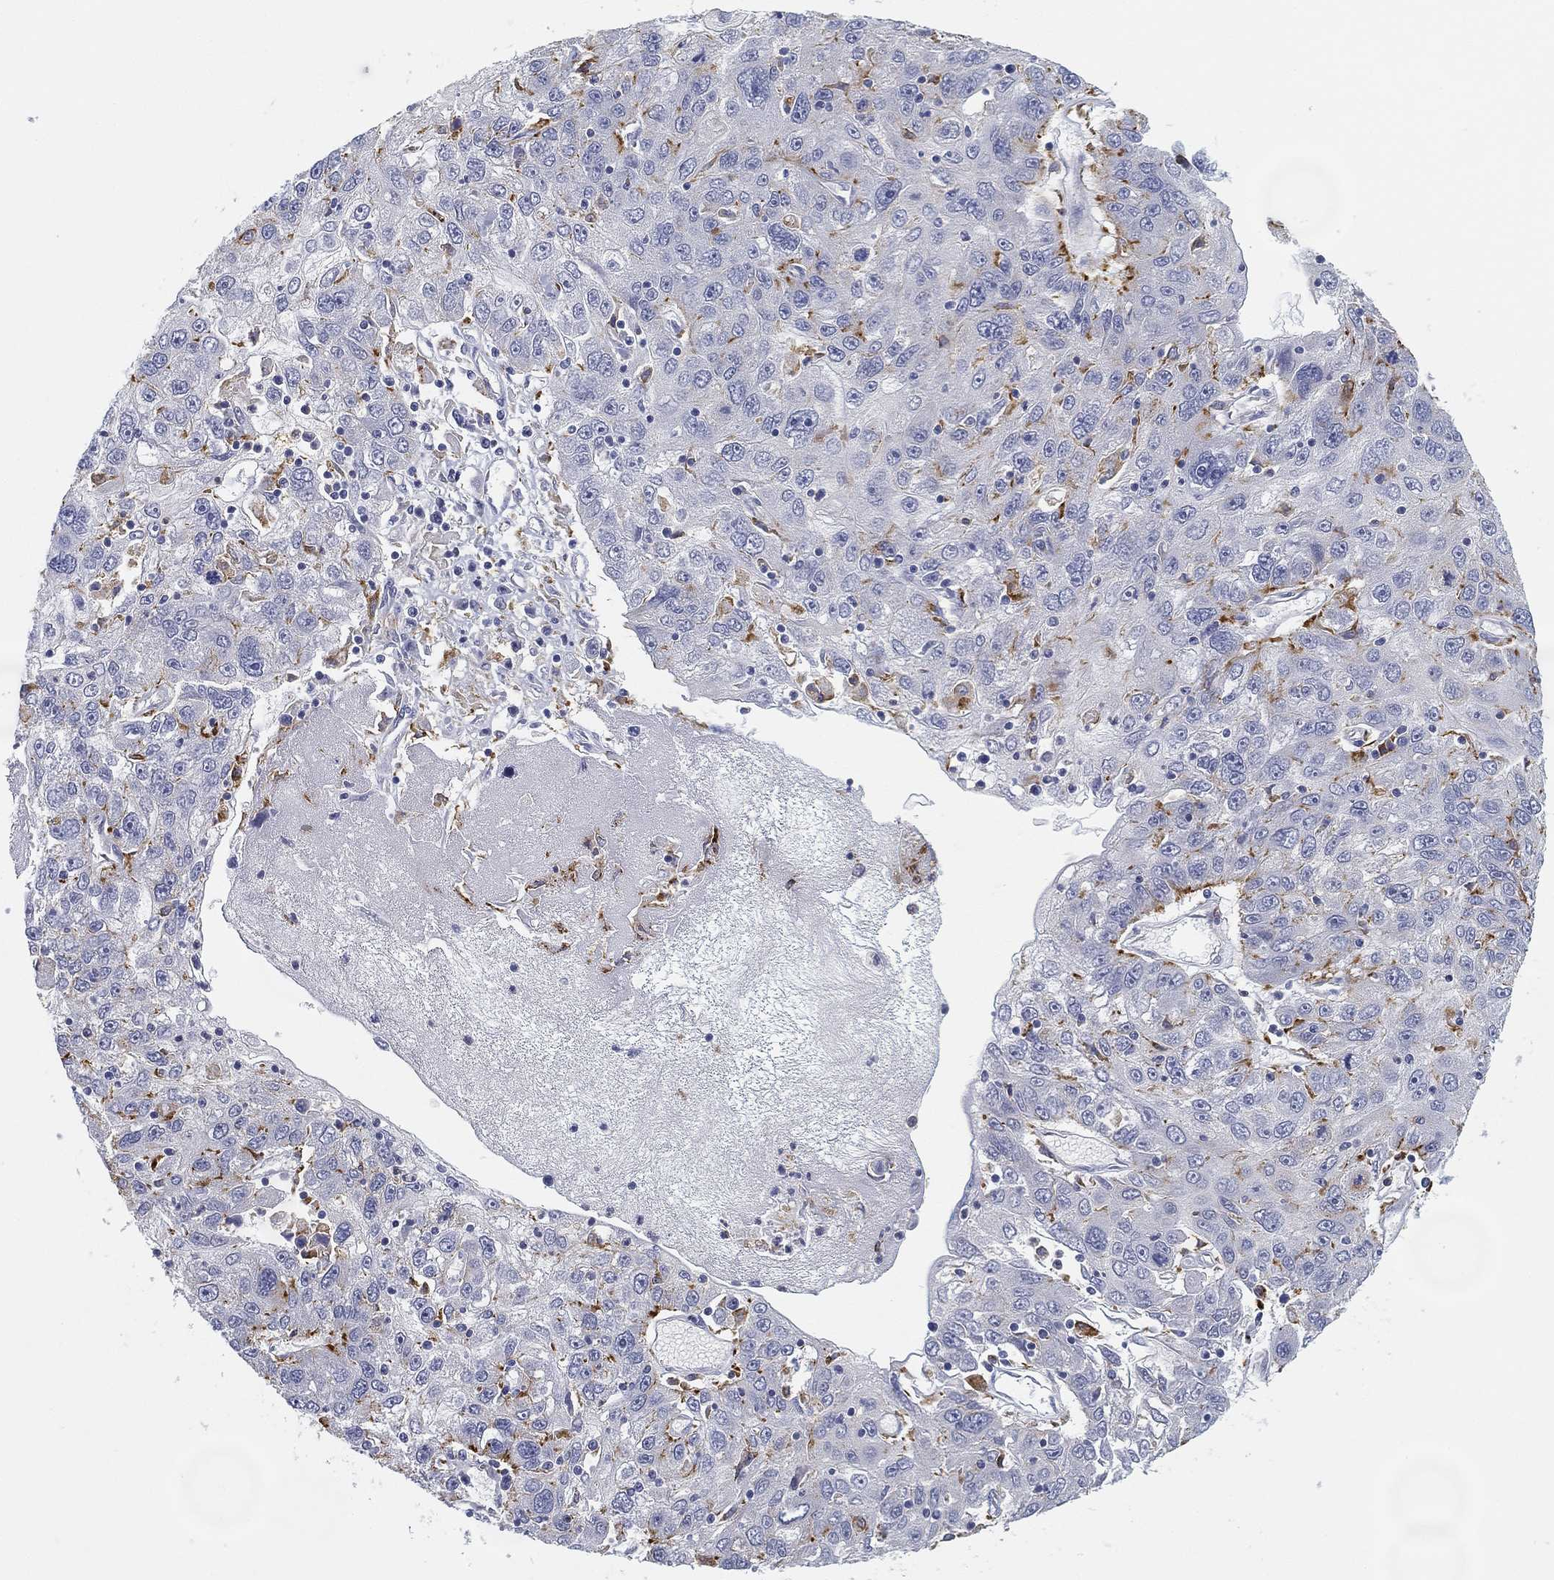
{"staining": {"intensity": "moderate", "quantity": "<25%", "location": "cytoplasmic/membranous"}, "tissue": "stomach cancer", "cell_type": "Tumor cells", "image_type": "cancer", "snomed": [{"axis": "morphology", "description": "Adenocarcinoma, NOS"}, {"axis": "topography", "description": "Stomach"}], "caption": "Immunohistochemistry micrograph of human stomach cancer (adenocarcinoma) stained for a protein (brown), which exhibits low levels of moderate cytoplasmic/membranous positivity in about <25% of tumor cells.", "gene": "NPC2", "patient": {"sex": "male", "age": 56}}